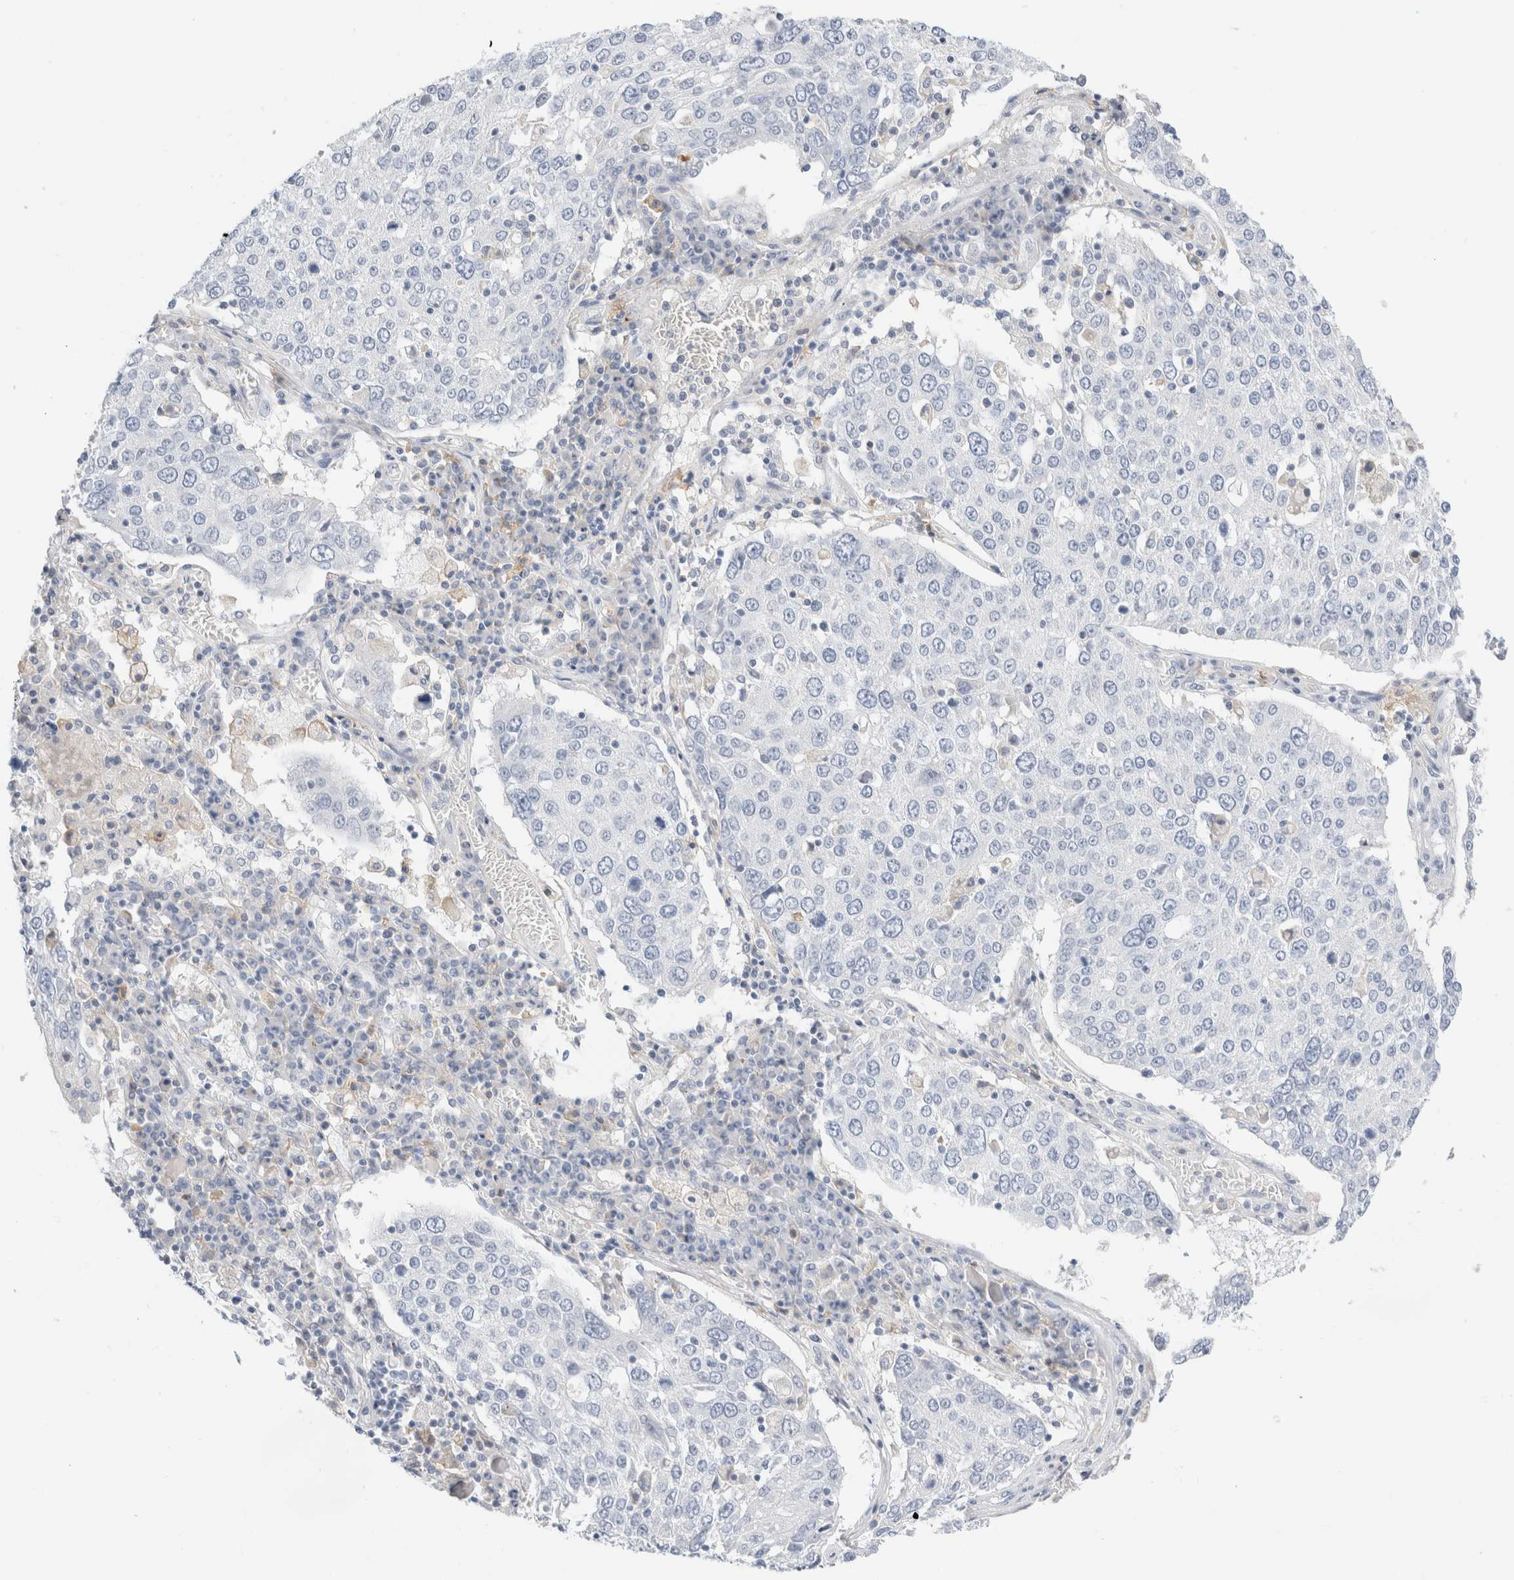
{"staining": {"intensity": "negative", "quantity": "none", "location": "none"}, "tissue": "lung cancer", "cell_type": "Tumor cells", "image_type": "cancer", "snomed": [{"axis": "morphology", "description": "Squamous cell carcinoma, NOS"}, {"axis": "topography", "description": "Lung"}], "caption": "There is no significant positivity in tumor cells of squamous cell carcinoma (lung).", "gene": "ADAM30", "patient": {"sex": "male", "age": 65}}